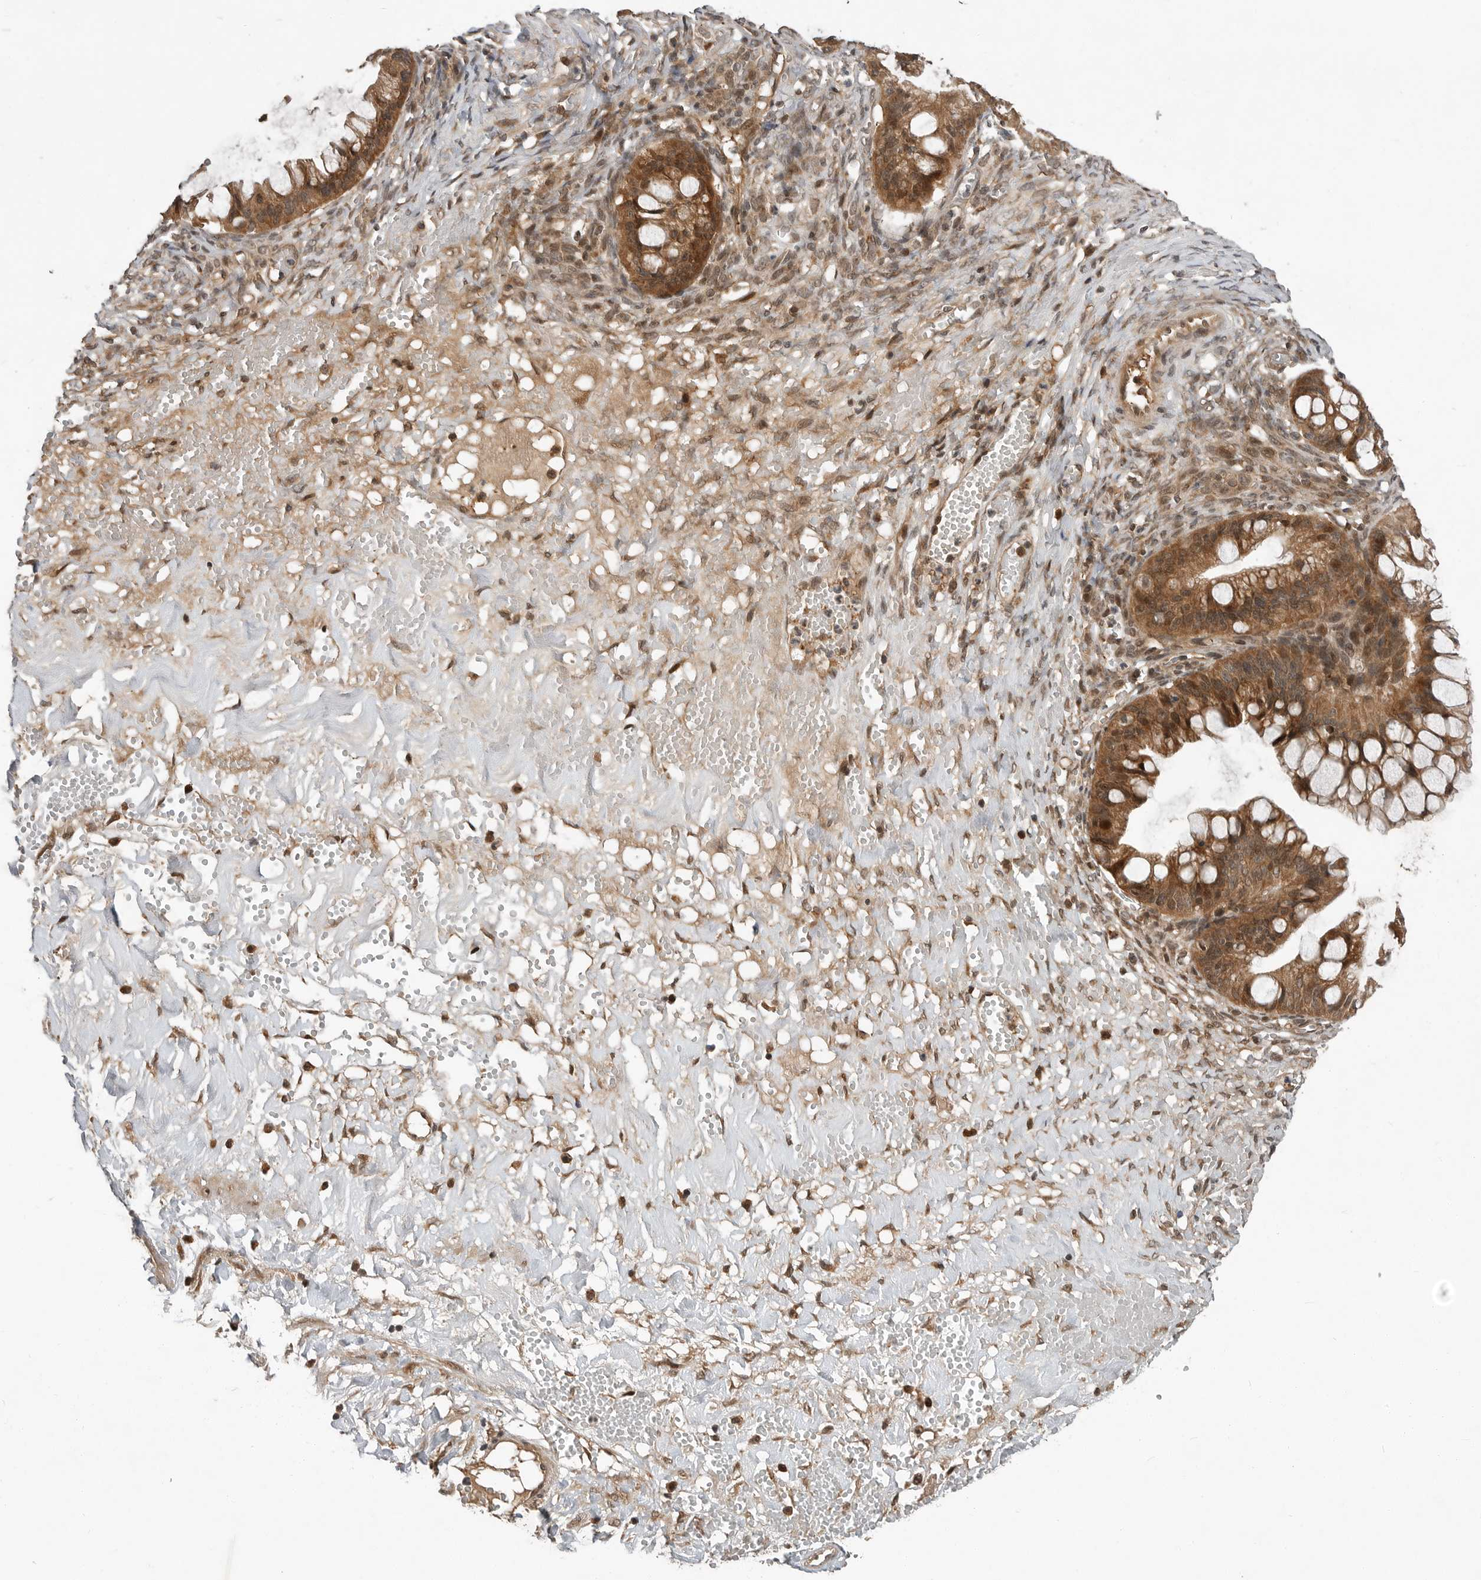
{"staining": {"intensity": "moderate", "quantity": ">75%", "location": "cytoplasmic/membranous,nuclear"}, "tissue": "ovarian cancer", "cell_type": "Tumor cells", "image_type": "cancer", "snomed": [{"axis": "morphology", "description": "Cystadenocarcinoma, mucinous, NOS"}, {"axis": "topography", "description": "Ovary"}], "caption": "Immunohistochemical staining of human ovarian cancer (mucinous cystadenocarcinoma) reveals medium levels of moderate cytoplasmic/membranous and nuclear protein staining in approximately >75% of tumor cells. (Brightfield microscopy of DAB IHC at high magnification).", "gene": "OSBPL9", "patient": {"sex": "female", "age": 73}}